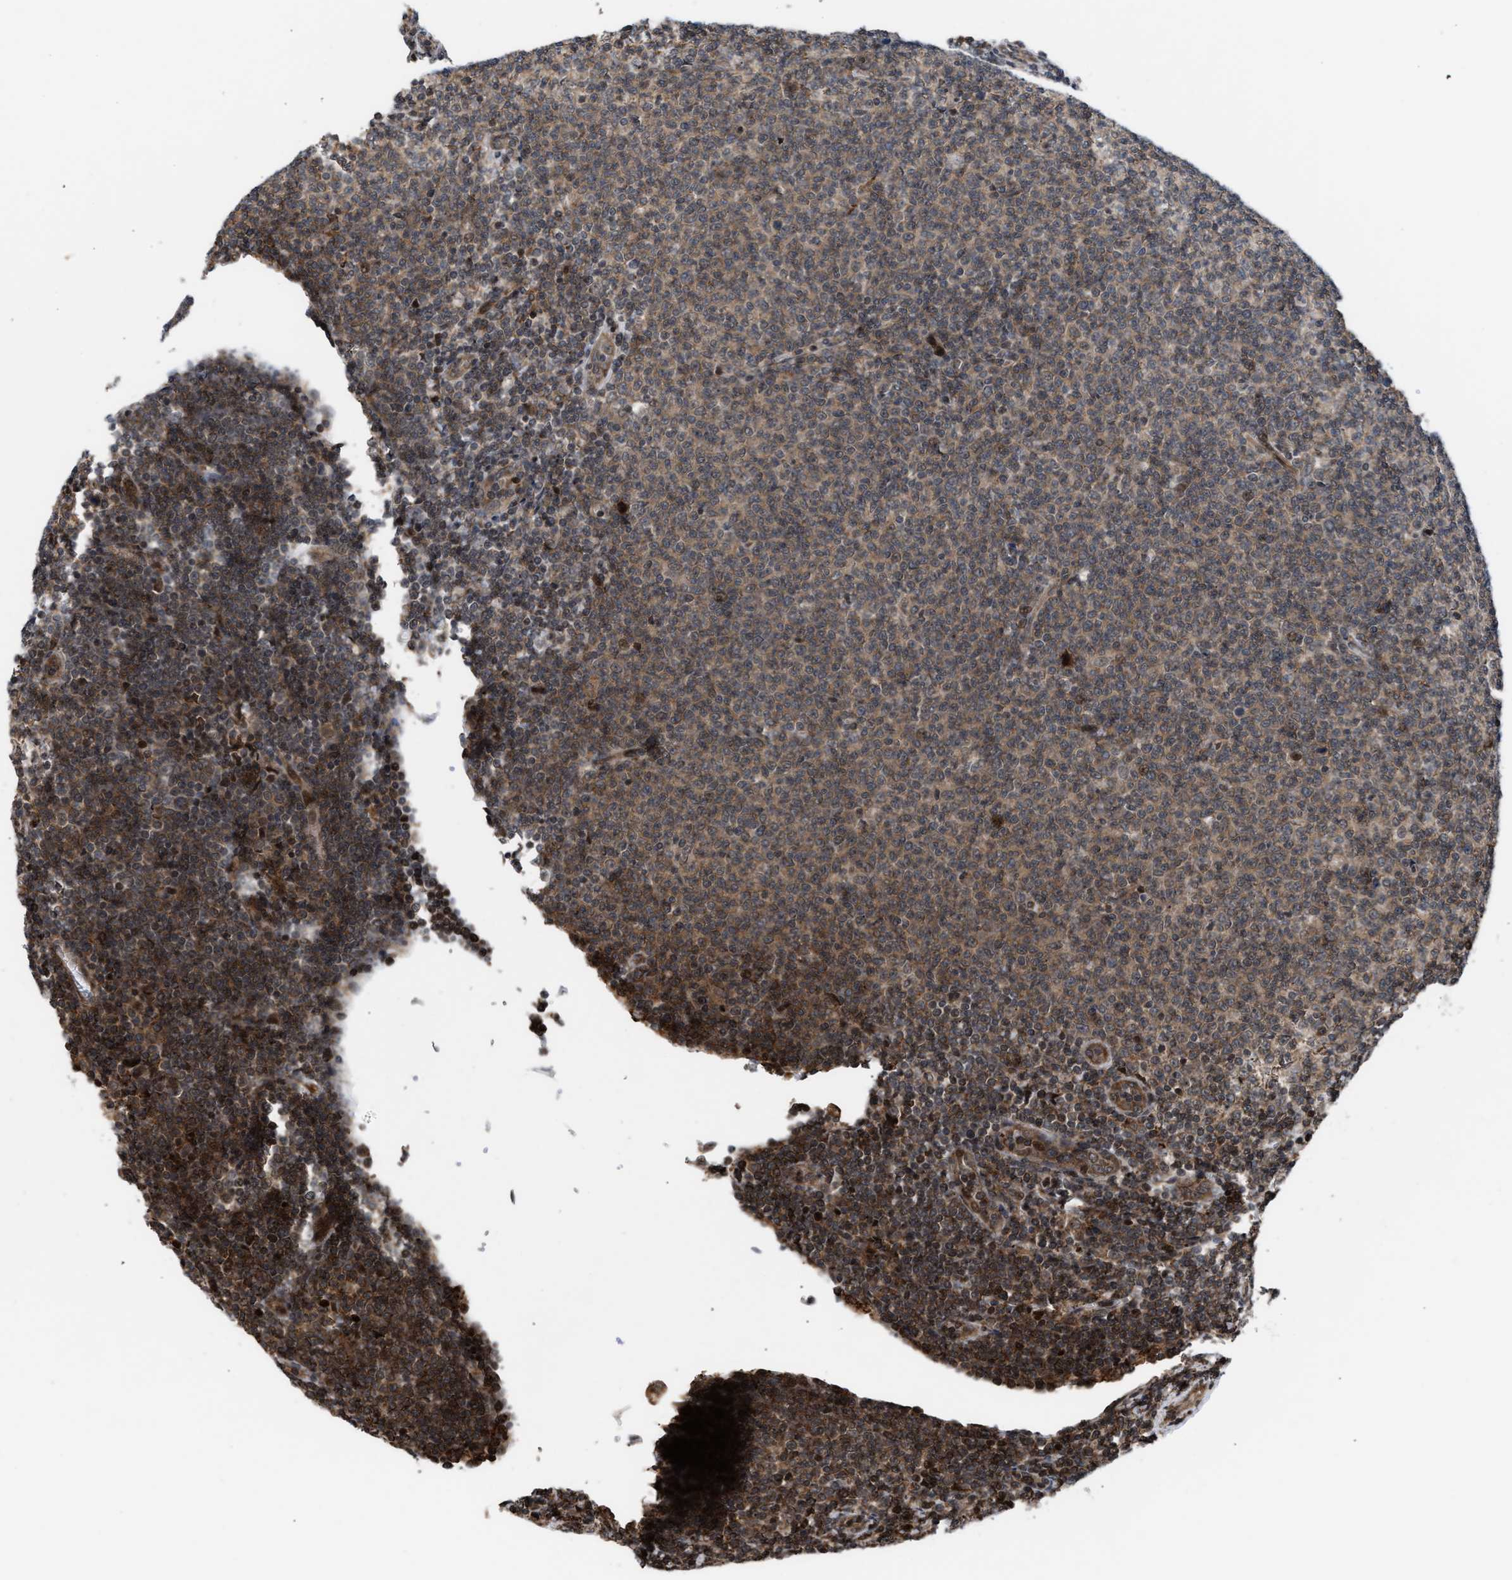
{"staining": {"intensity": "weak", "quantity": ">75%", "location": "cytoplasmic/membranous,nuclear"}, "tissue": "lymphoma", "cell_type": "Tumor cells", "image_type": "cancer", "snomed": [{"axis": "morphology", "description": "Malignant lymphoma, non-Hodgkin's type, Low grade"}, {"axis": "topography", "description": "Lymph node"}], "caption": "Weak cytoplasmic/membranous and nuclear protein staining is present in approximately >75% of tumor cells in low-grade malignant lymphoma, non-Hodgkin's type.", "gene": "STAU2", "patient": {"sex": "male", "age": 66}}